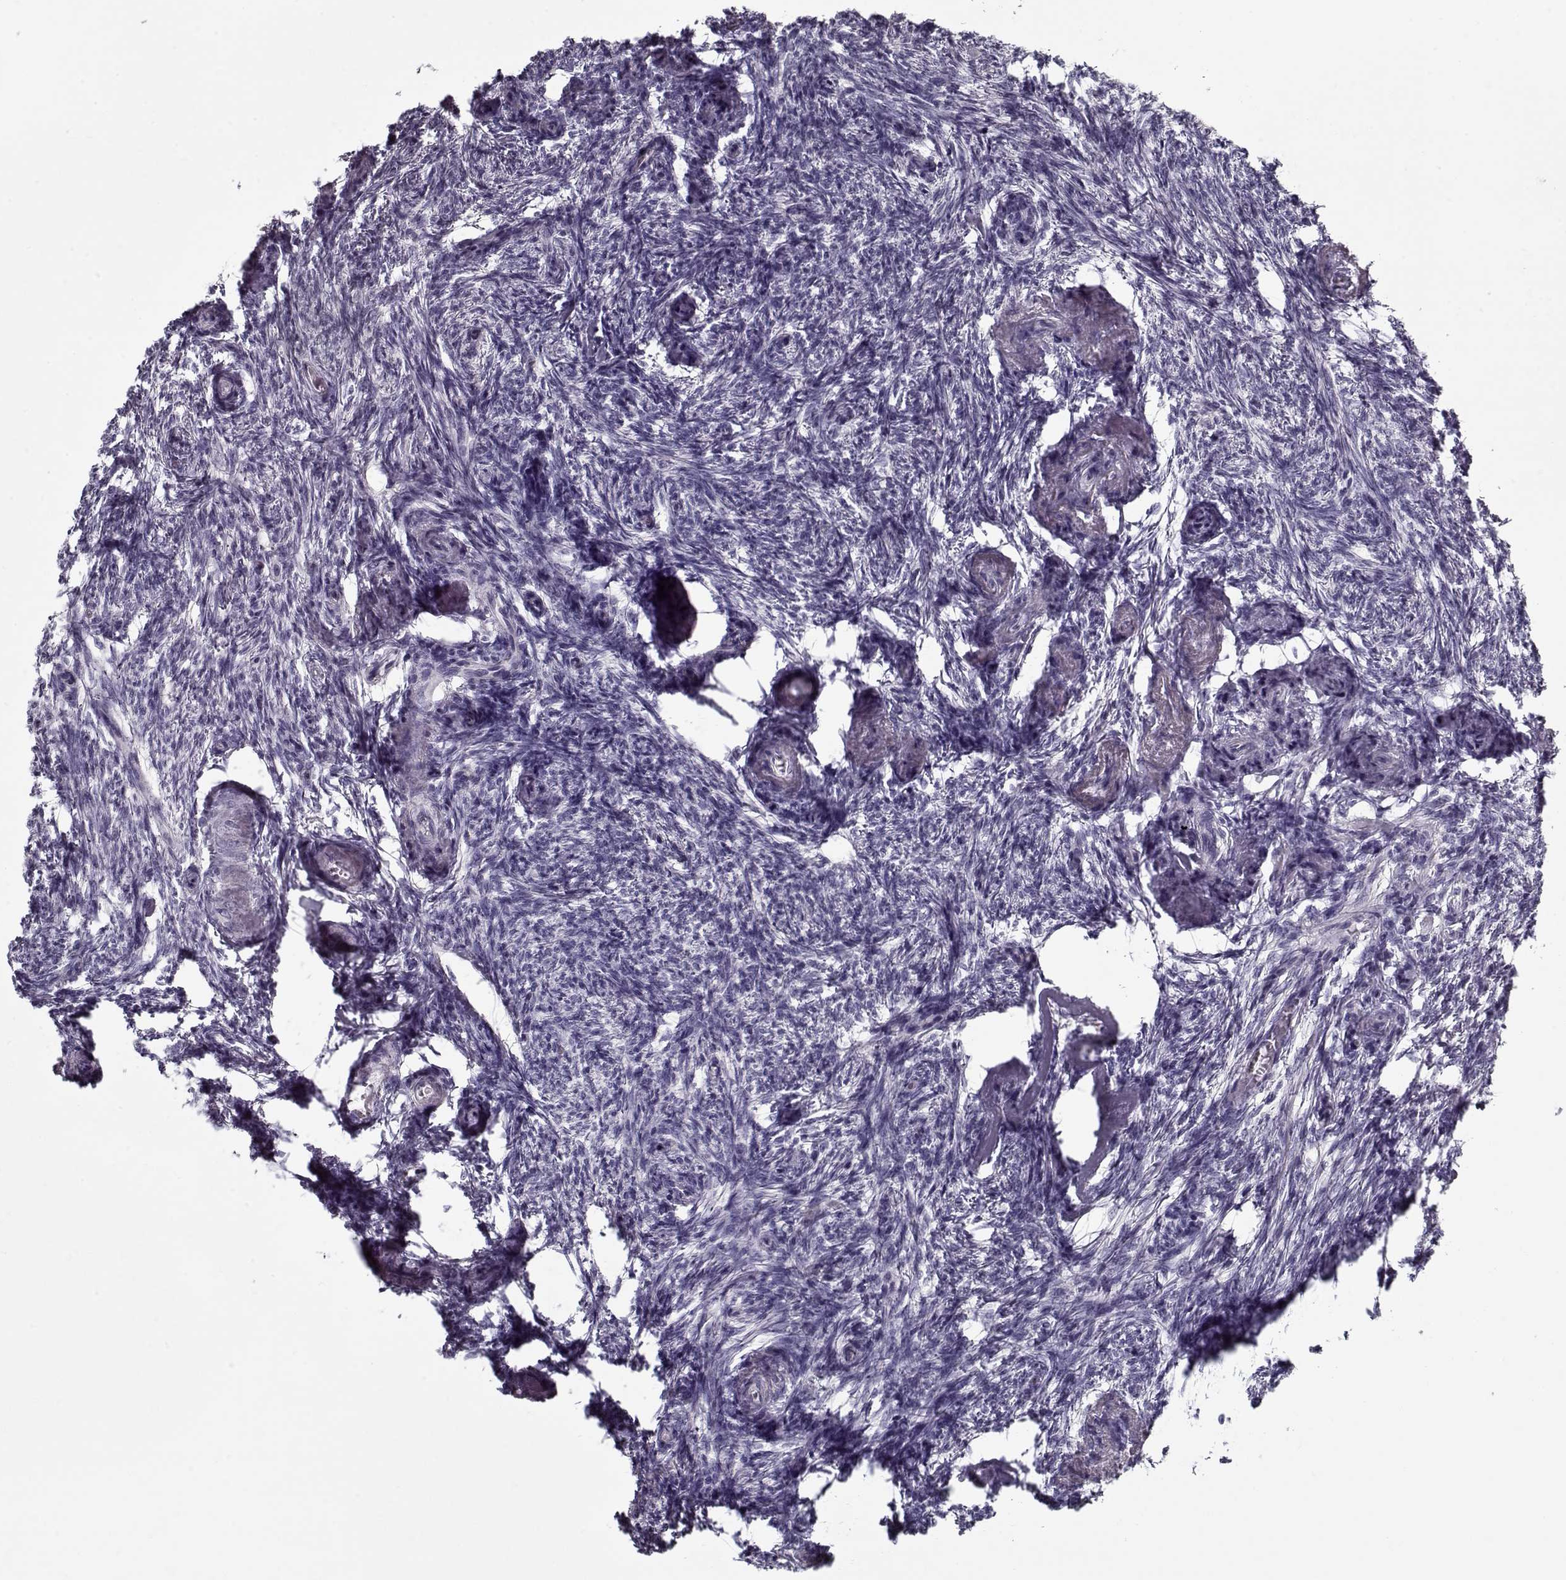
{"staining": {"intensity": "negative", "quantity": "none", "location": "none"}, "tissue": "ovary", "cell_type": "Ovarian stroma cells", "image_type": "normal", "snomed": [{"axis": "morphology", "description": "Normal tissue, NOS"}, {"axis": "topography", "description": "Ovary"}], "caption": "This is an immunohistochemistry (IHC) image of benign ovary. There is no expression in ovarian stroma cells.", "gene": "CCDC136", "patient": {"sex": "female", "age": 72}}